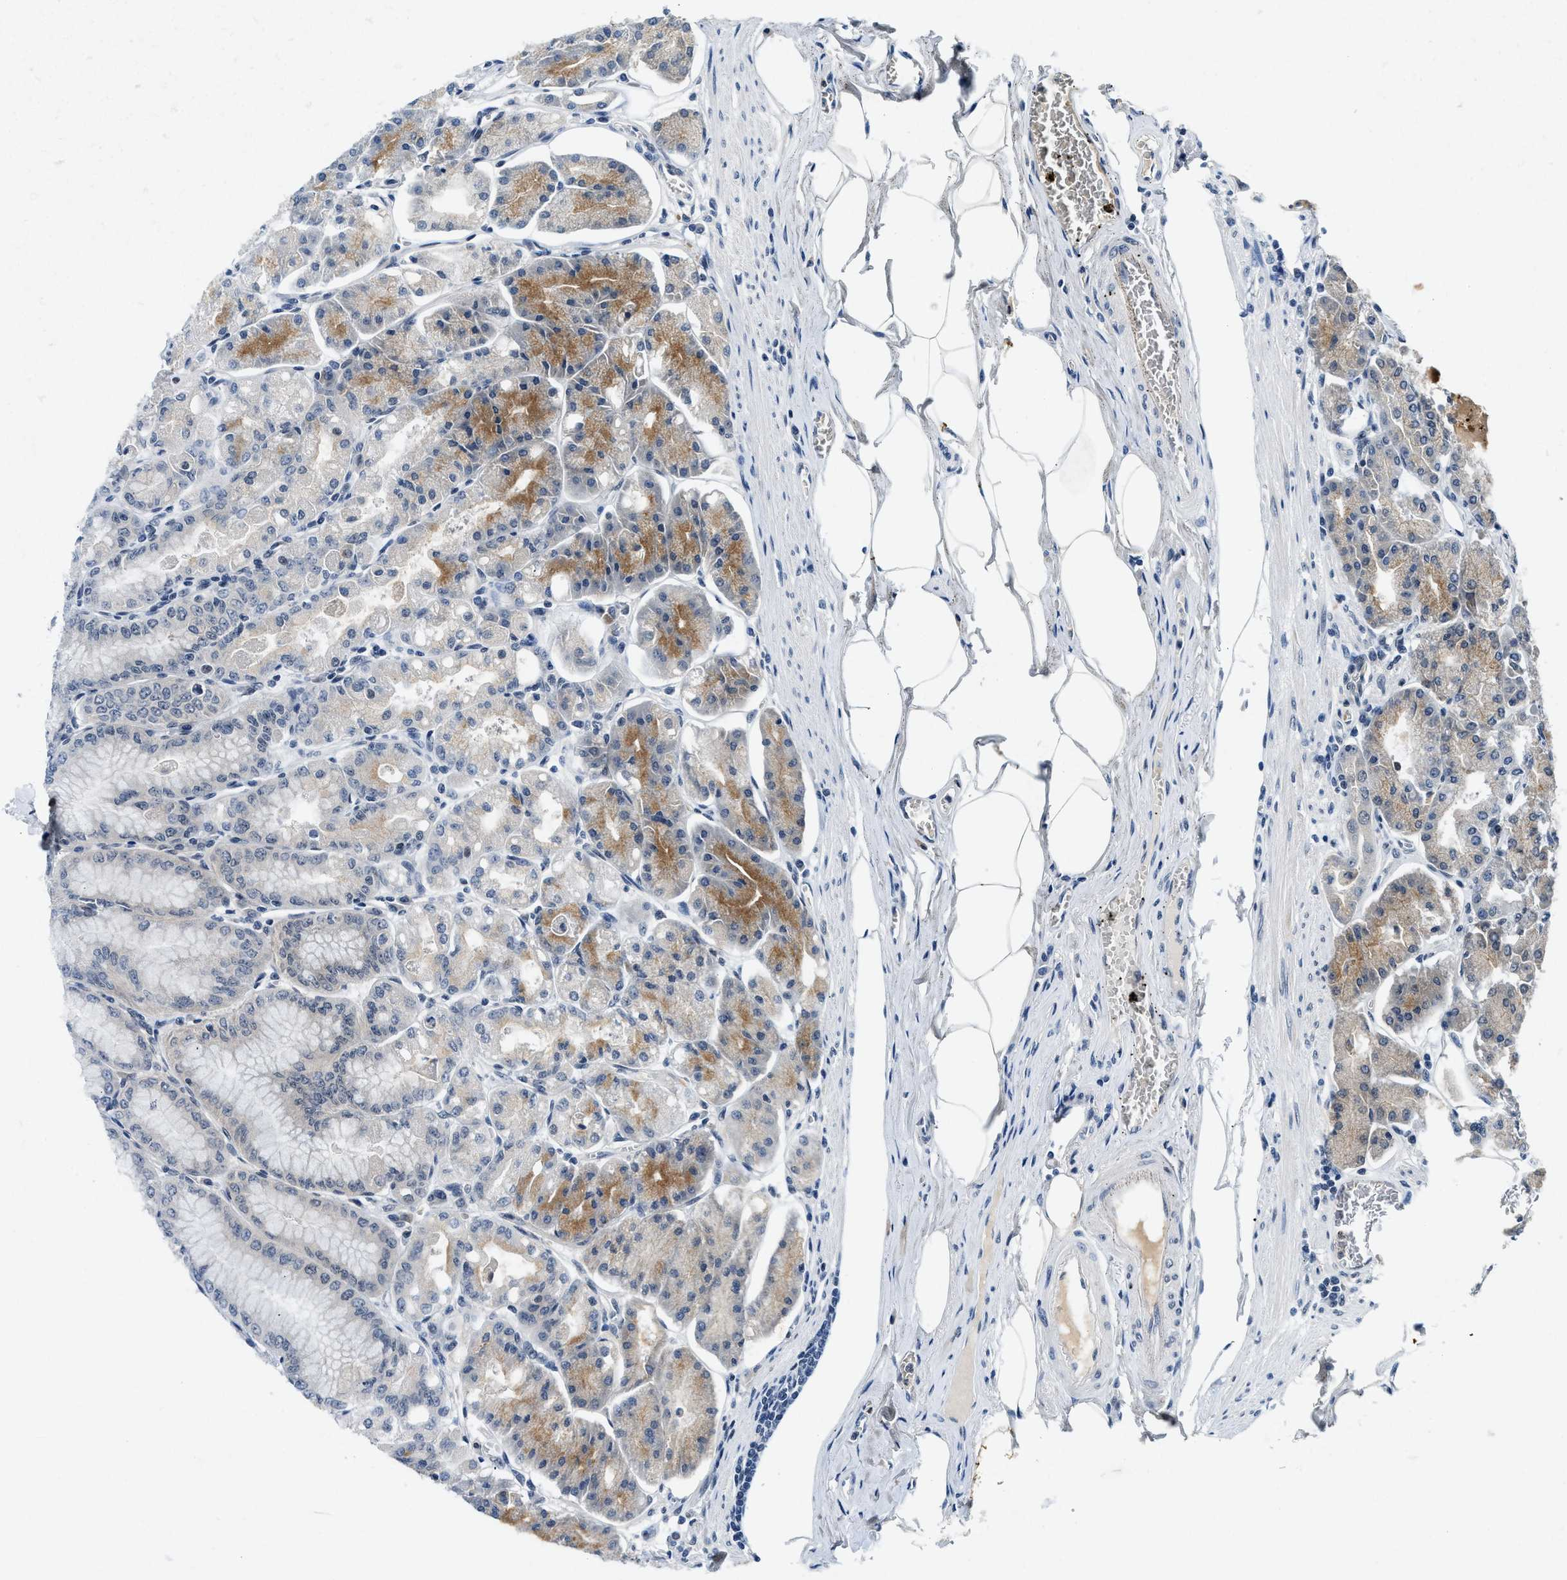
{"staining": {"intensity": "strong", "quantity": "25%-75%", "location": "cytoplasmic/membranous,nuclear"}, "tissue": "stomach", "cell_type": "Glandular cells", "image_type": "normal", "snomed": [{"axis": "morphology", "description": "Normal tissue, NOS"}, {"axis": "topography", "description": "Stomach, lower"}], "caption": "This micrograph shows normal stomach stained with immunohistochemistry to label a protein in brown. The cytoplasmic/membranous,nuclear of glandular cells show strong positivity for the protein. Nuclei are counter-stained blue.", "gene": "NCOA1", "patient": {"sex": "male", "age": 71}}